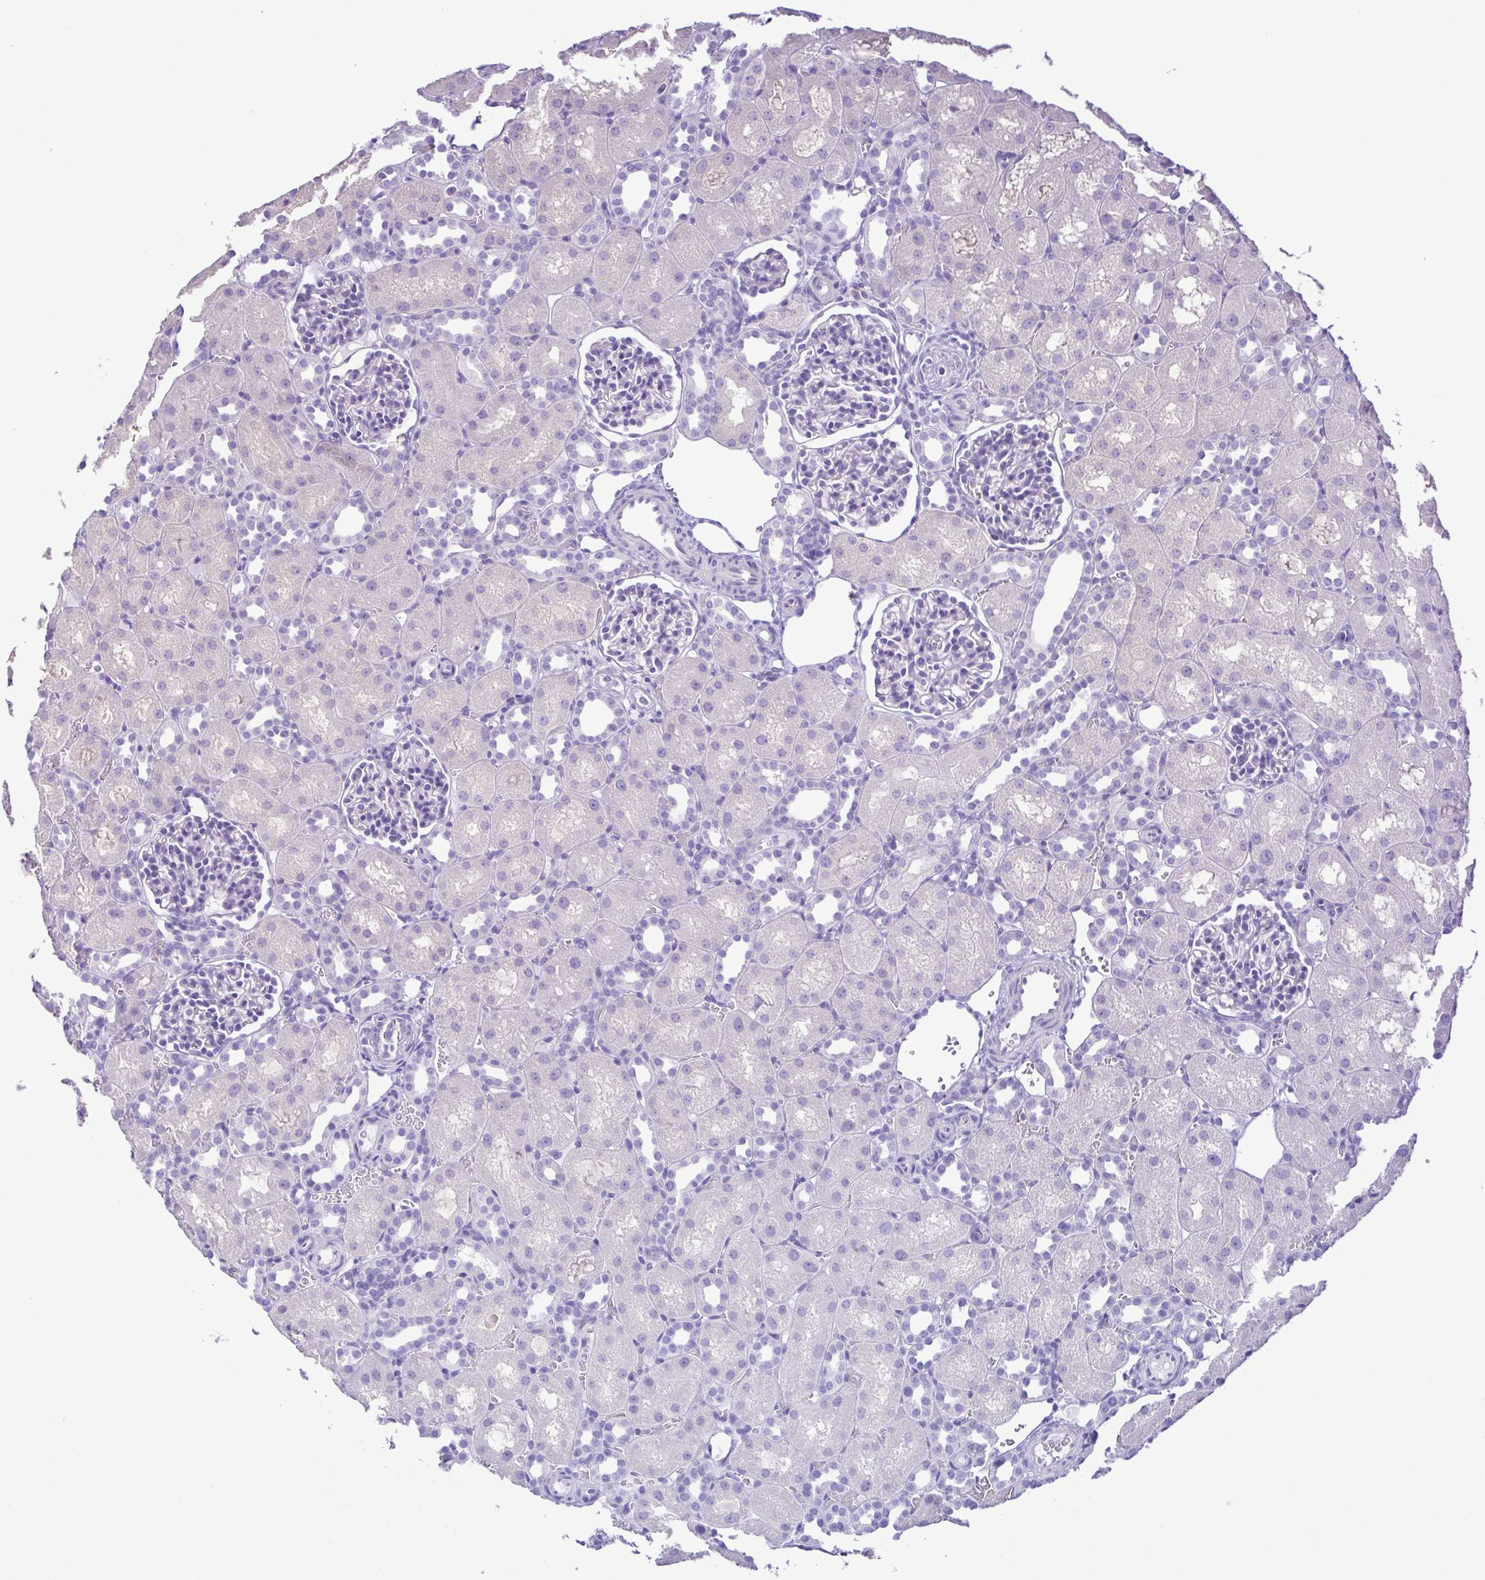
{"staining": {"intensity": "negative", "quantity": "none", "location": "none"}, "tissue": "kidney", "cell_type": "Cells in glomeruli", "image_type": "normal", "snomed": [{"axis": "morphology", "description": "Normal tissue, NOS"}, {"axis": "topography", "description": "Kidney"}], "caption": "Immunohistochemistry (IHC) of benign human kidney displays no expression in cells in glomeruli.", "gene": "CYP17A1", "patient": {"sex": "male", "age": 1}}